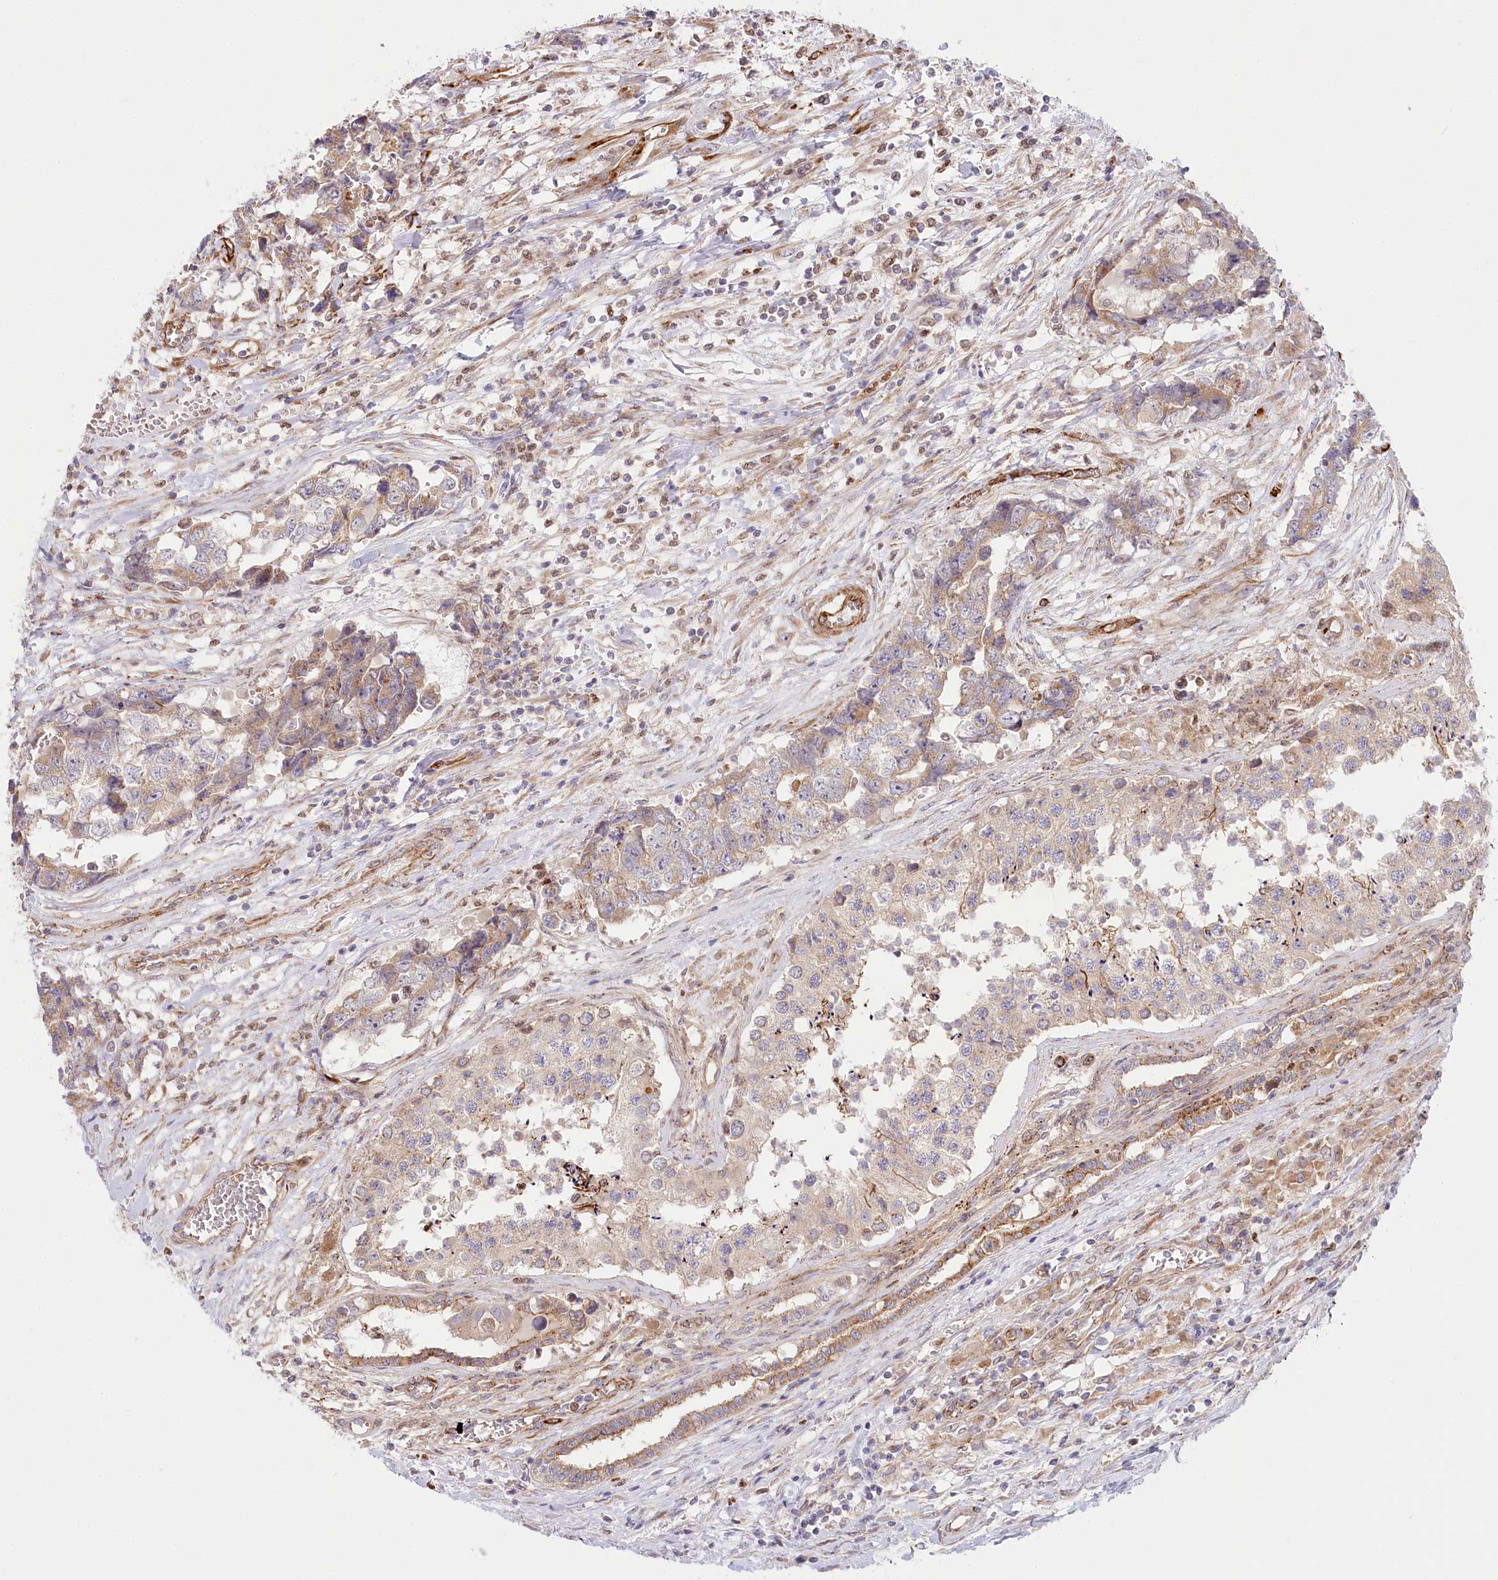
{"staining": {"intensity": "weak", "quantity": "<25%", "location": "cytoplasmic/membranous"}, "tissue": "testis cancer", "cell_type": "Tumor cells", "image_type": "cancer", "snomed": [{"axis": "morphology", "description": "Carcinoma, Embryonal, NOS"}, {"axis": "topography", "description": "Testis"}], "caption": "Immunohistochemistry histopathology image of neoplastic tissue: human testis cancer (embryonal carcinoma) stained with DAB demonstrates no significant protein staining in tumor cells. (IHC, brightfield microscopy, high magnification).", "gene": "COMMD3", "patient": {"sex": "male", "age": 31}}